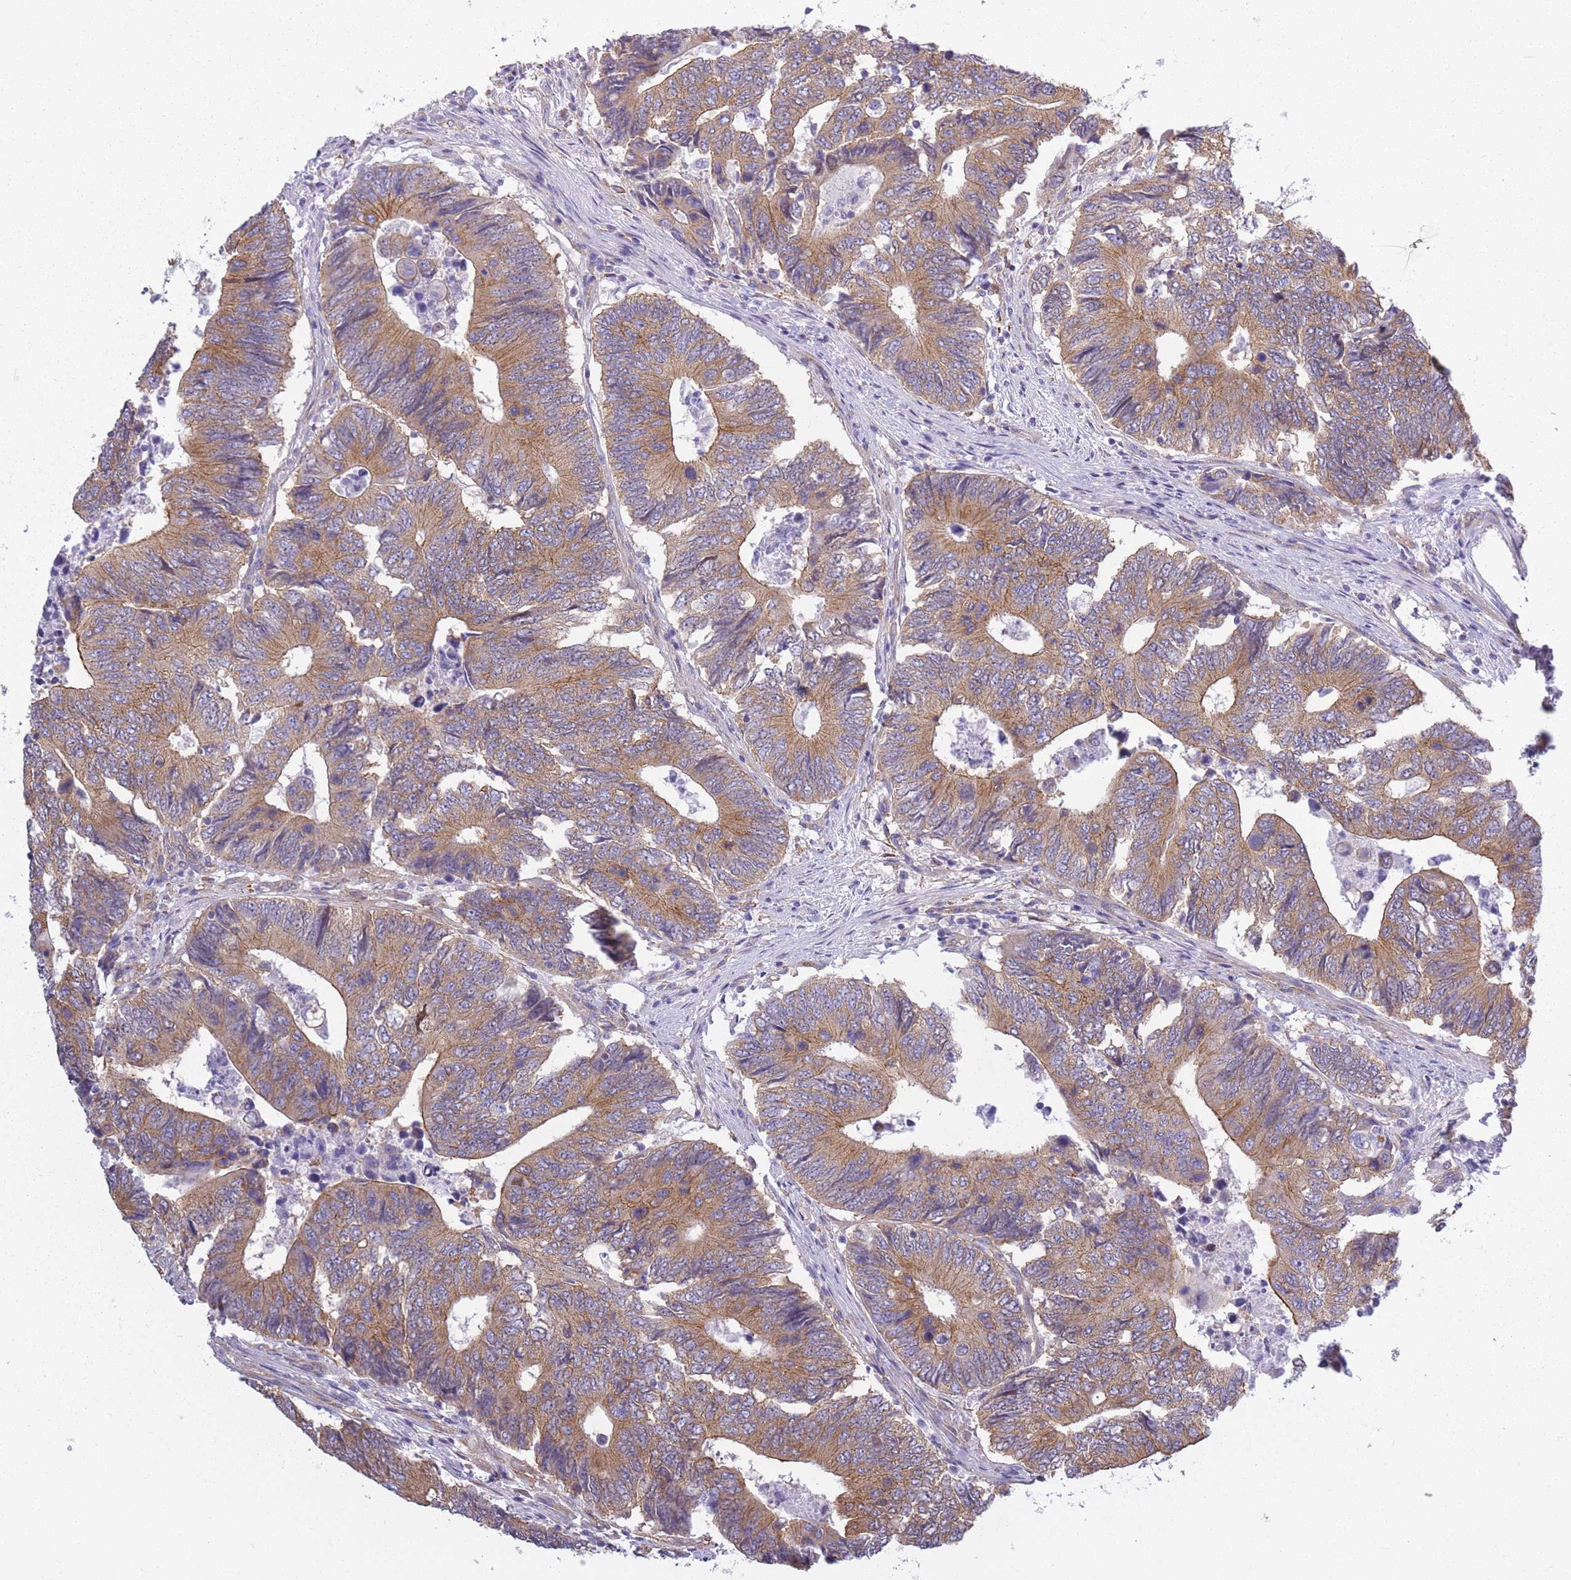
{"staining": {"intensity": "moderate", "quantity": ">75%", "location": "cytoplasmic/membranous"}, "tissue": "colorectal cancer", "cell_type": "Tumor cells", "image_type": "cancer", "snomed": [{"axis": "morphology", "description": "Adenocarcinoma, NOS"}, {"axis": "topography", "description": "Colon"}], "caption": "Immunohistochemical staining of adenocarcinoma (colorectal) displays moderate cytoplasmic/membranous protein expression in approximately >75% of tumor cells.", "gene": "ADD1", "patient": {"sex": "male", "age": 87}}